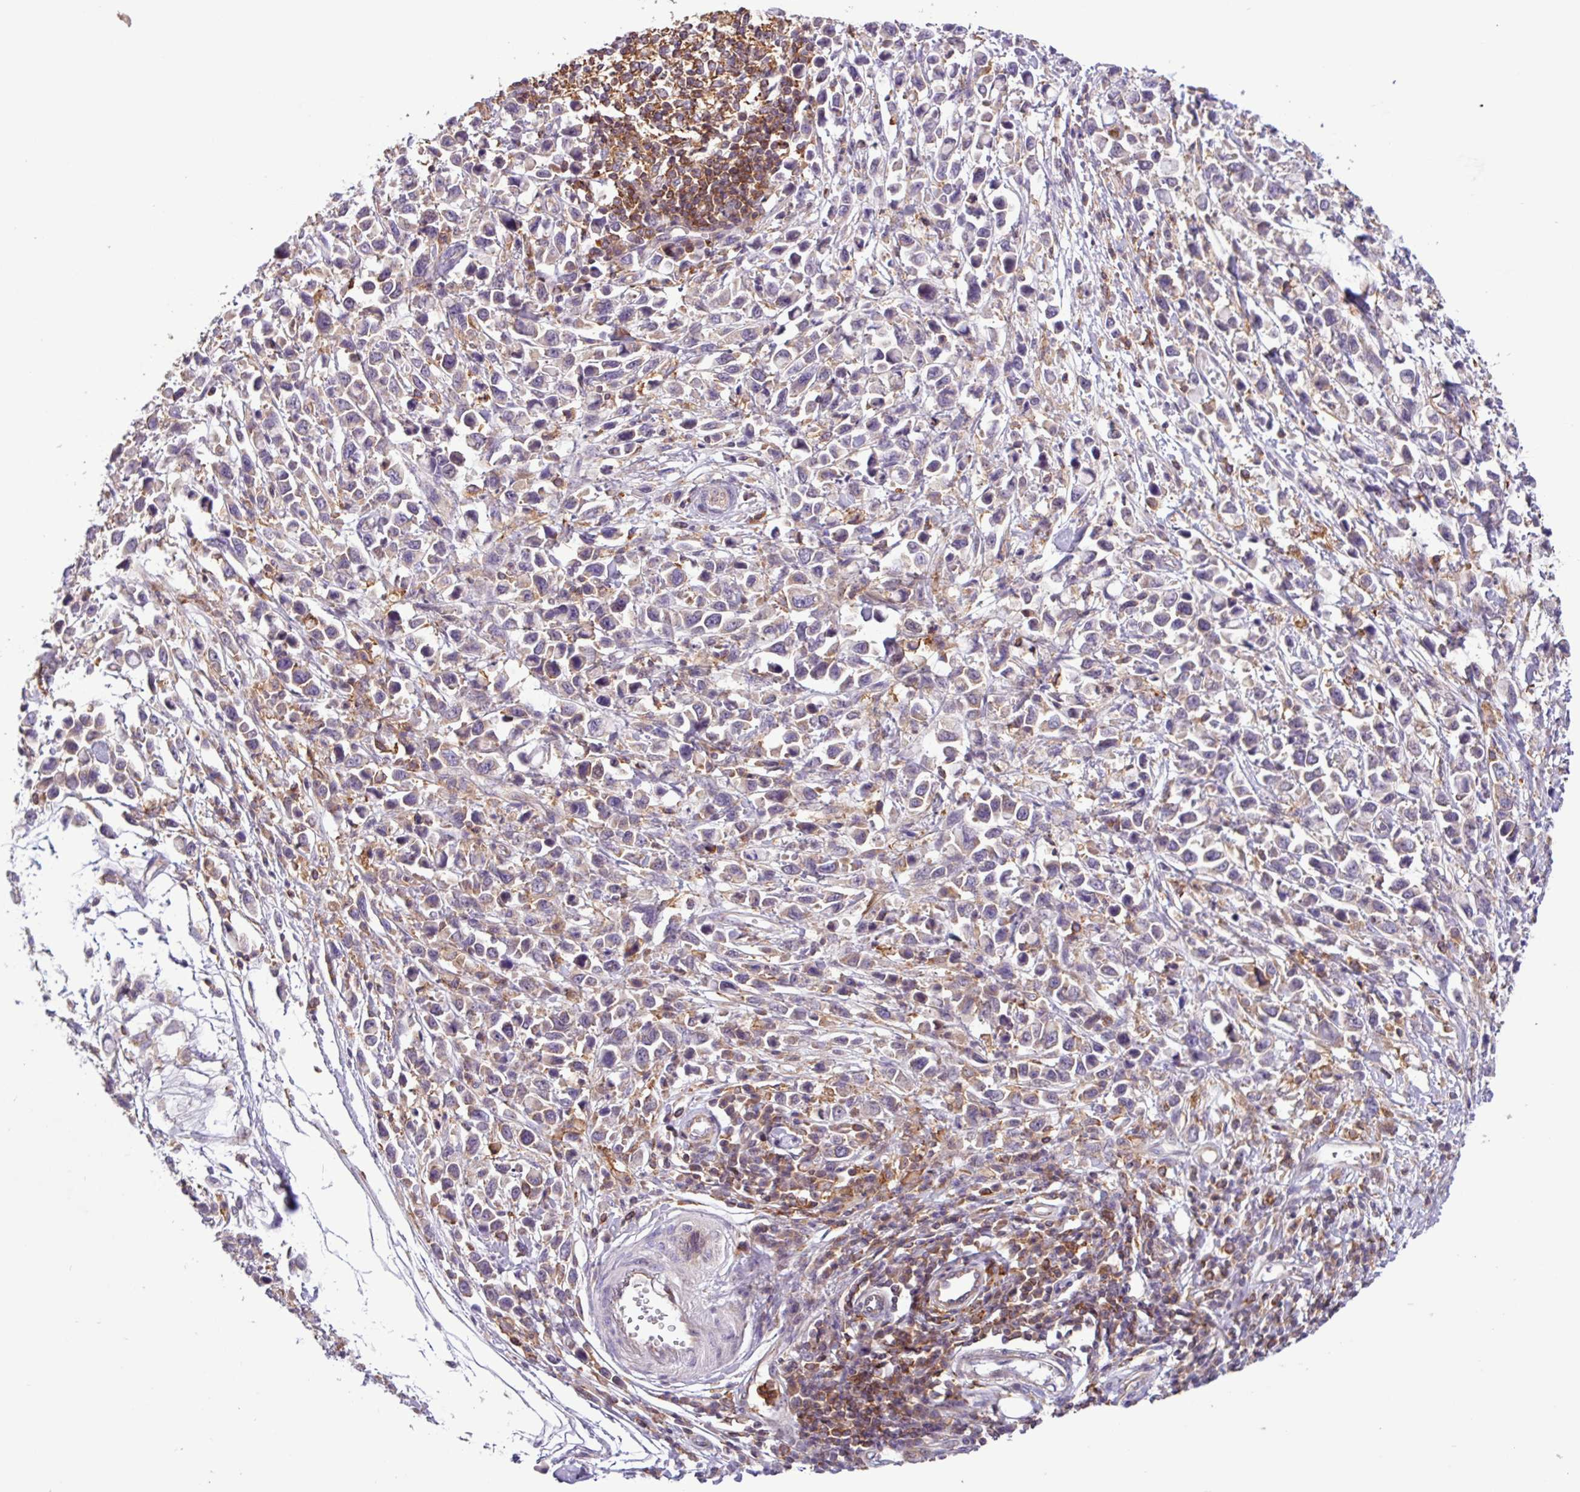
{"staining": {"intensity": "weak", "quantity": "<25%", "location": "cytoplasmic/membranous"}, "tissue": "stomach cancer", "cell_type": "Tumor cells", "image_type": "cancer", "snomed": [{"axis": "morphology", "description": "Adenocarcinoma, NOS"}, {"axis": "topography", "description": "Stomach"}], "caption": "Tumor cells show no significant protein positivity in adenocarcinoma (stomach).", "gene": "ACTR3", "patient": {"sex": "female", "age": 81}}